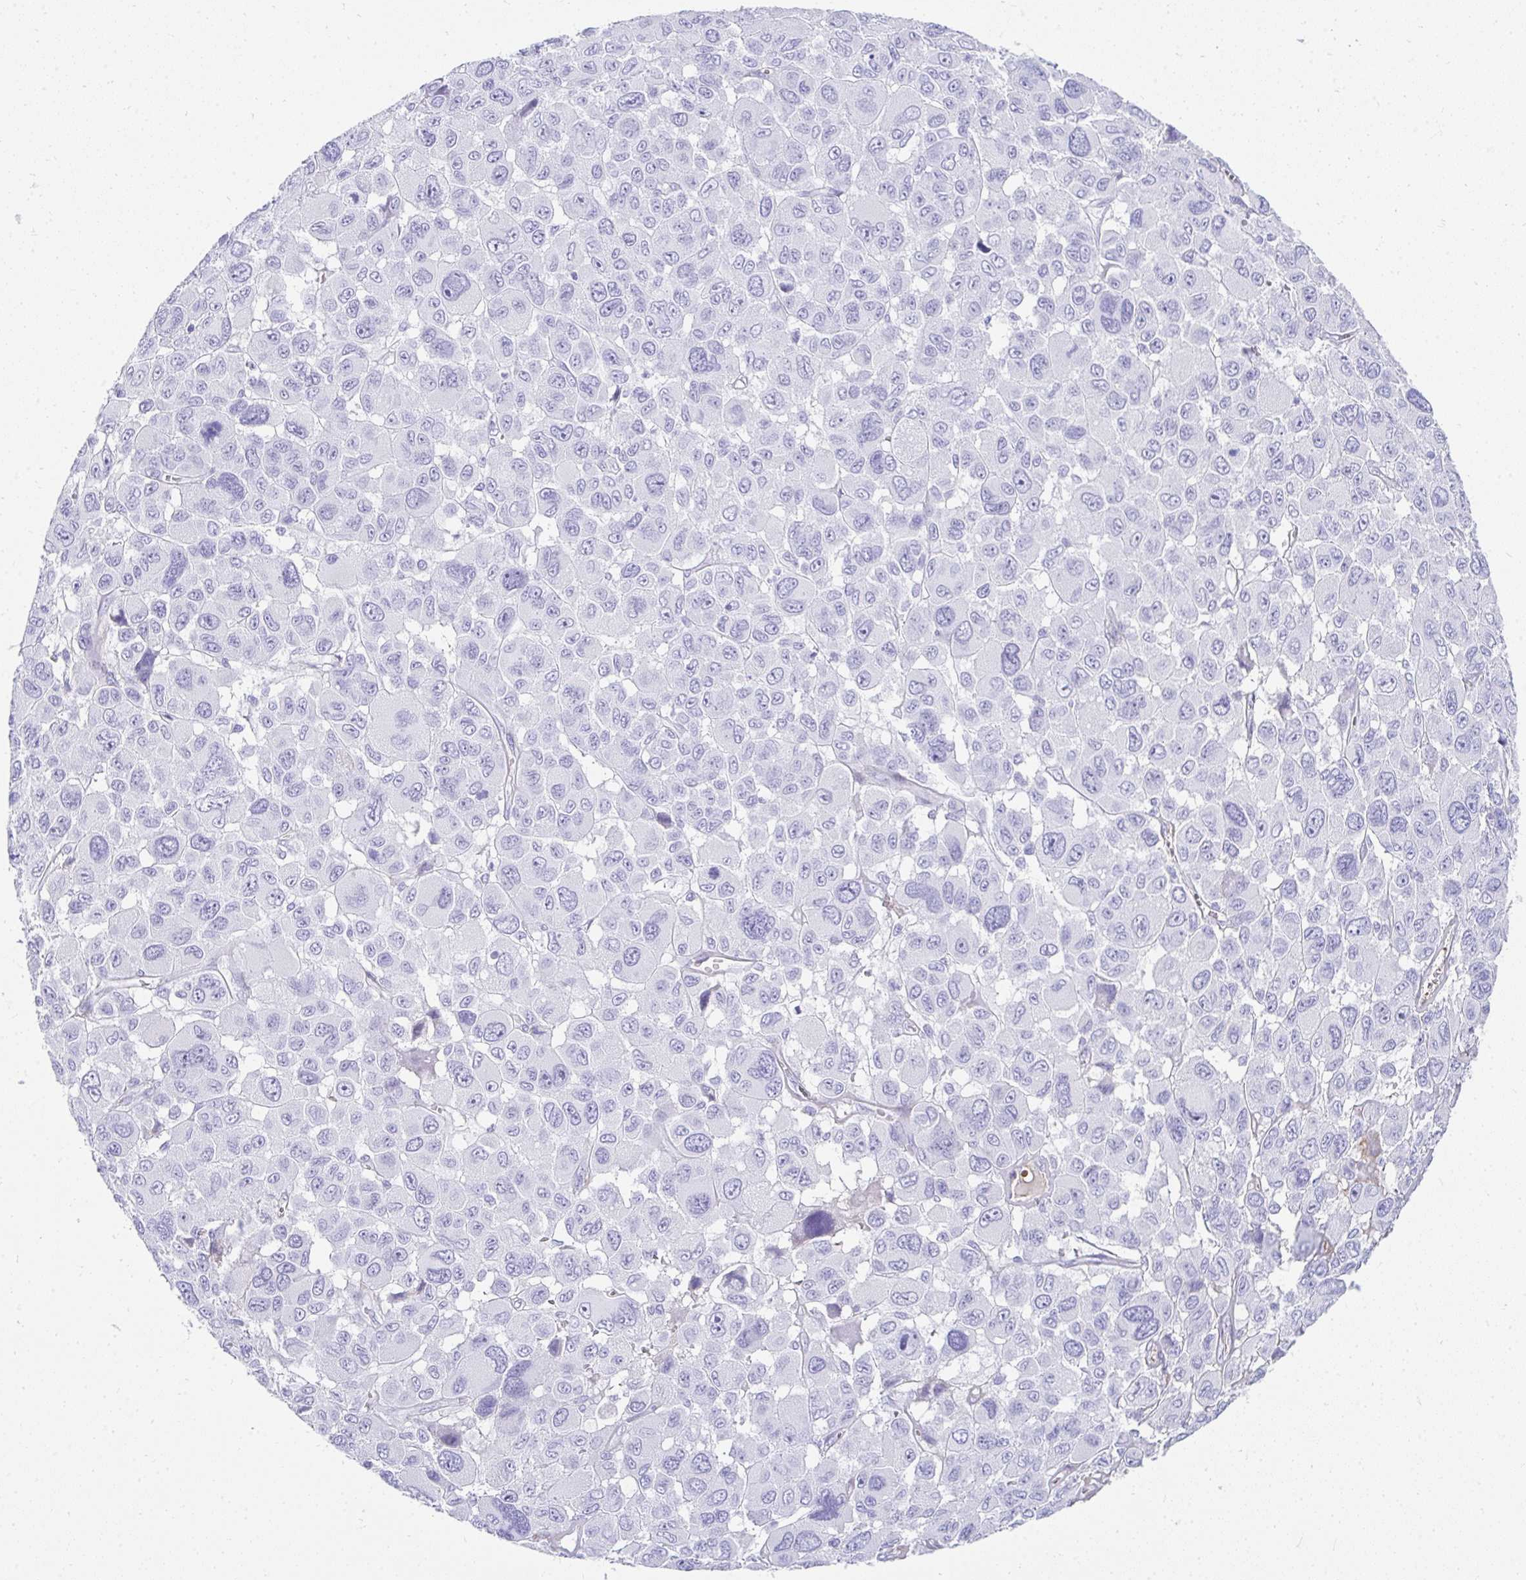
{"staining": {"intensity": "negative", "quantity": "none", "location": "none"}, "tissue": "melanoma", "cell_type": "Tumor cells", "image_type": "cancer", "snomed": [{"axis": "morphology", "description": "Malignant melanoma, NOS"}, {"axis": "topography", "description": "Skin"}], "caption": "DAB (3,3'-diaminobenzidine) immunohistochemical staining of malignant melanoma reveals no significant staining in tumor cells. (DAB (3,3'-diaminobenzidine) immunohistochemistry (IHC), high magnification).", "gene": "TNNT1", "patient": {"sex": "female", "age": 66}}